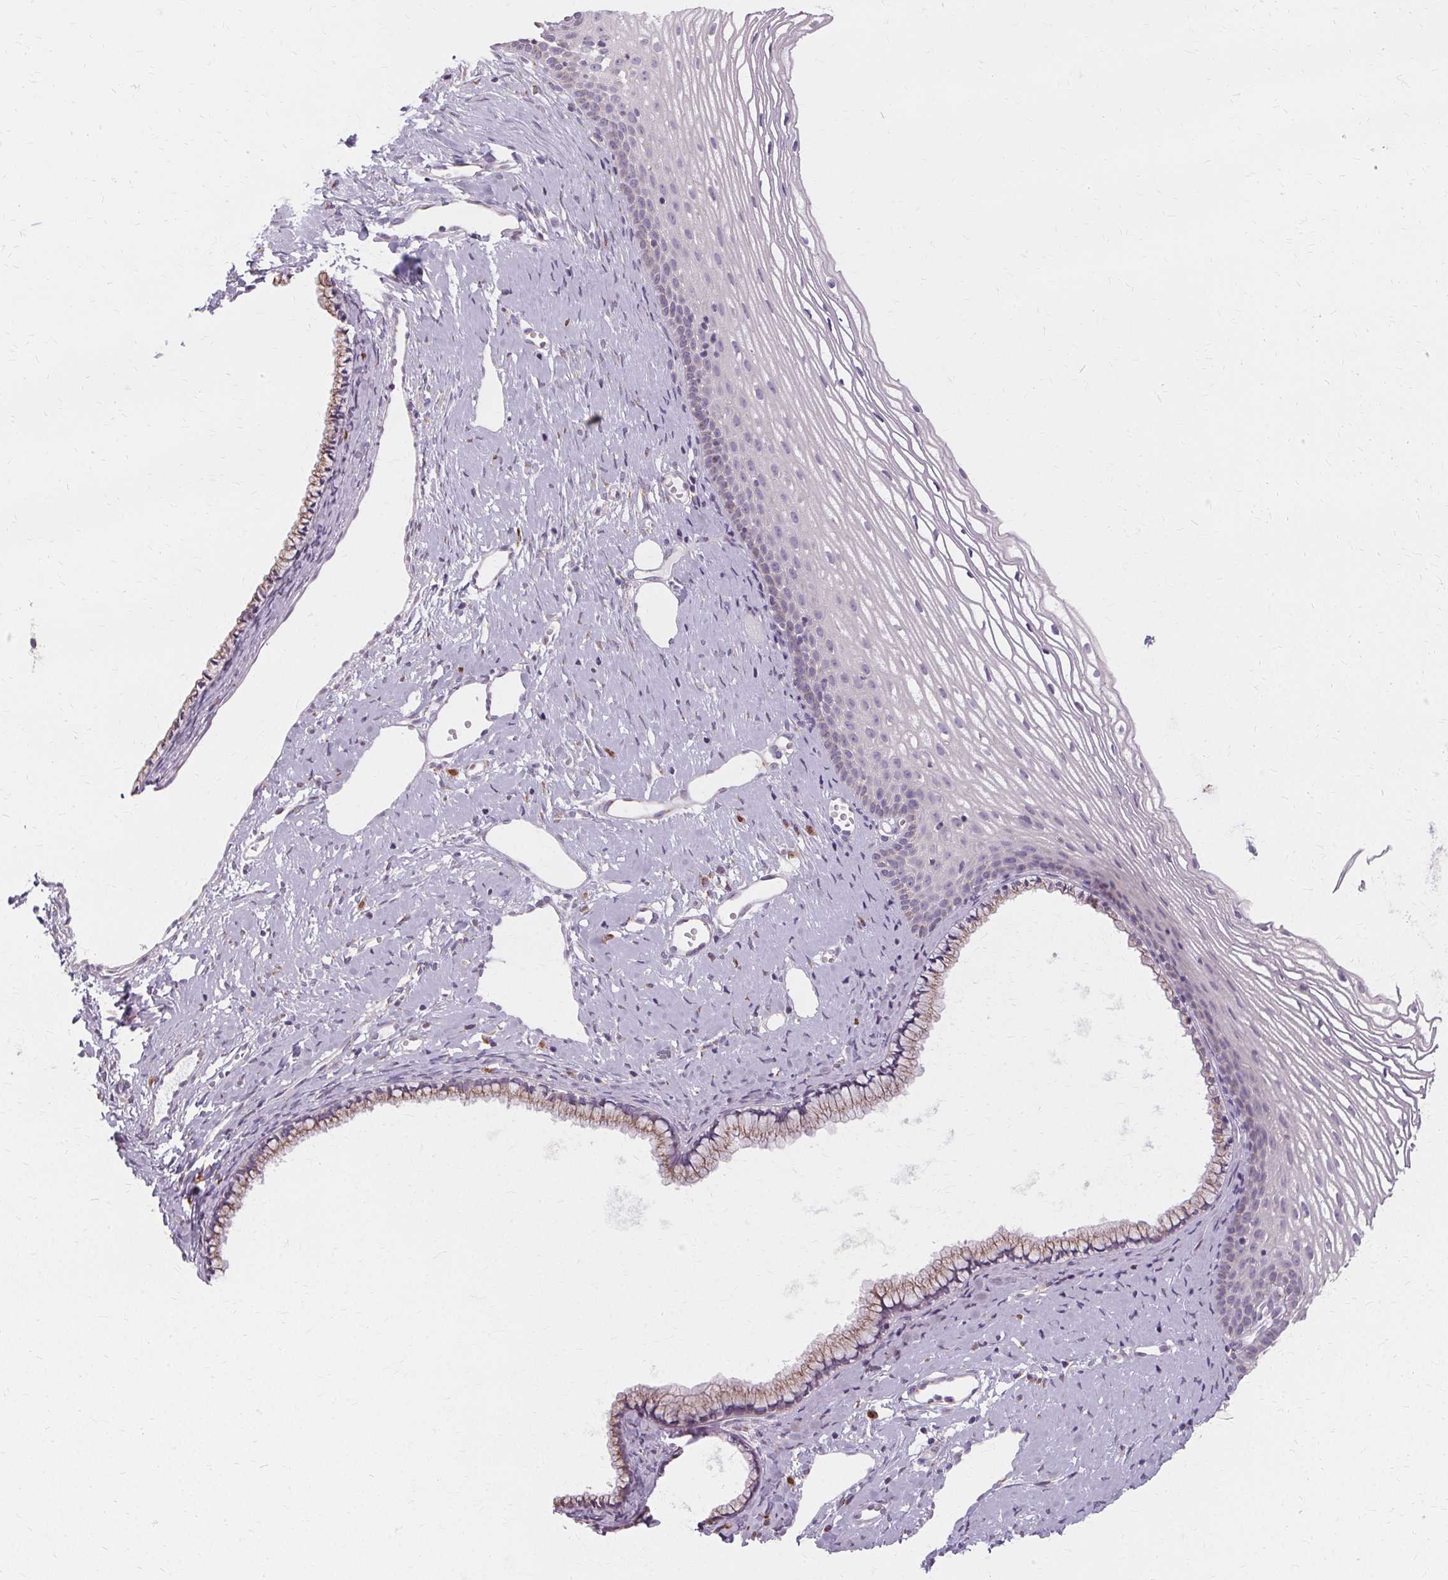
{"staining": {"intensity": "negative", "quantity": "none", "location": "none"}, "tissue": "cervix", "cell_type": "Glandular cells", "image_type": "normal", "snomed": [{"axis": "morphology", "description": "Normal tissue, NOS"}, {"axis": "topography", "description": "Cervix"}], "caption": "The IHC photomicrograph has no significant positivity in glandular cells of cervix. (Brightfield microscopy of DAB immunohistochemistry at high magnification).", "gene": "FCRL3", "patient": {"sex": "female", "age": 40}}